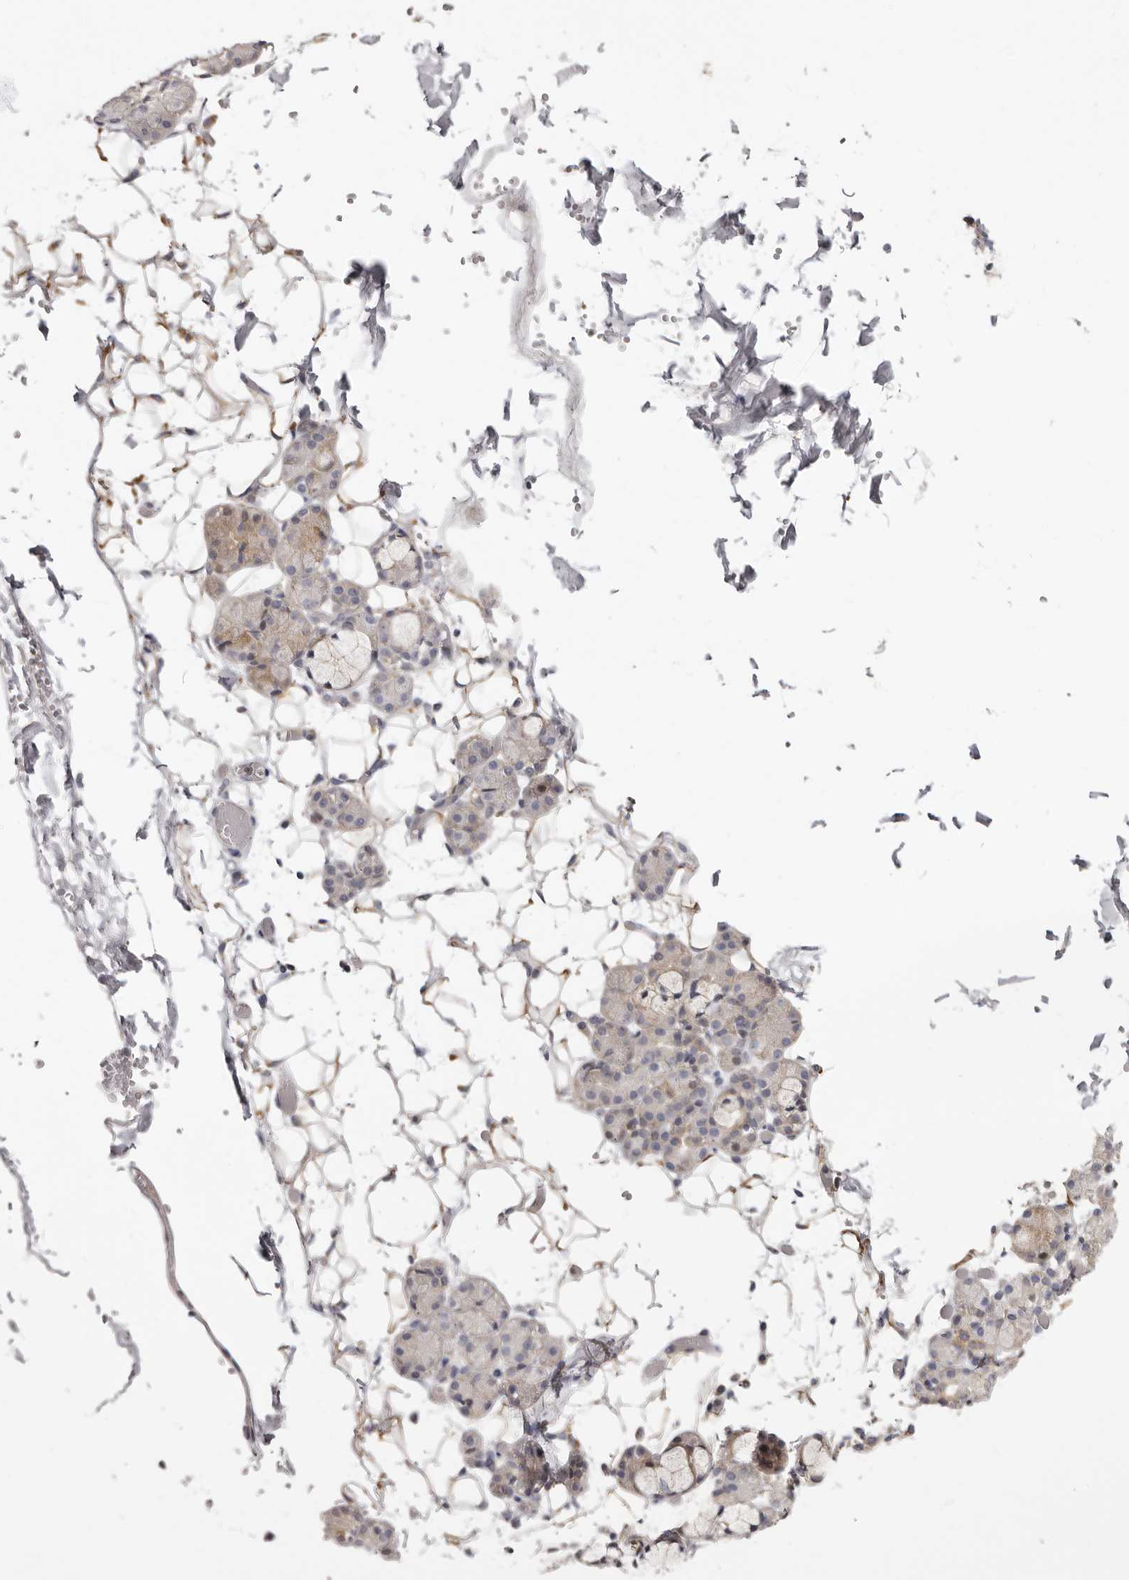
{"staining": {"intensity": "weak", "quantity": "<25%", "location": "cytoplasmic/membranous"}, "tissue": "salivary gland", "cell_type": "Glandular cells", "image_type": "normal", "snomed": [{"axis": "morphology", "description": "Normal tissue, NOS"}, {"axis": "topography", "description": "Salivary gland"}], "caption": "Immunohistochemistry micrograph of unremarkable human salivary gland stained for a protein (brown), which displays no positivity in glandular cells.", "gene": "MSRB2", "patient": {"sex": "male", "age": 63}}